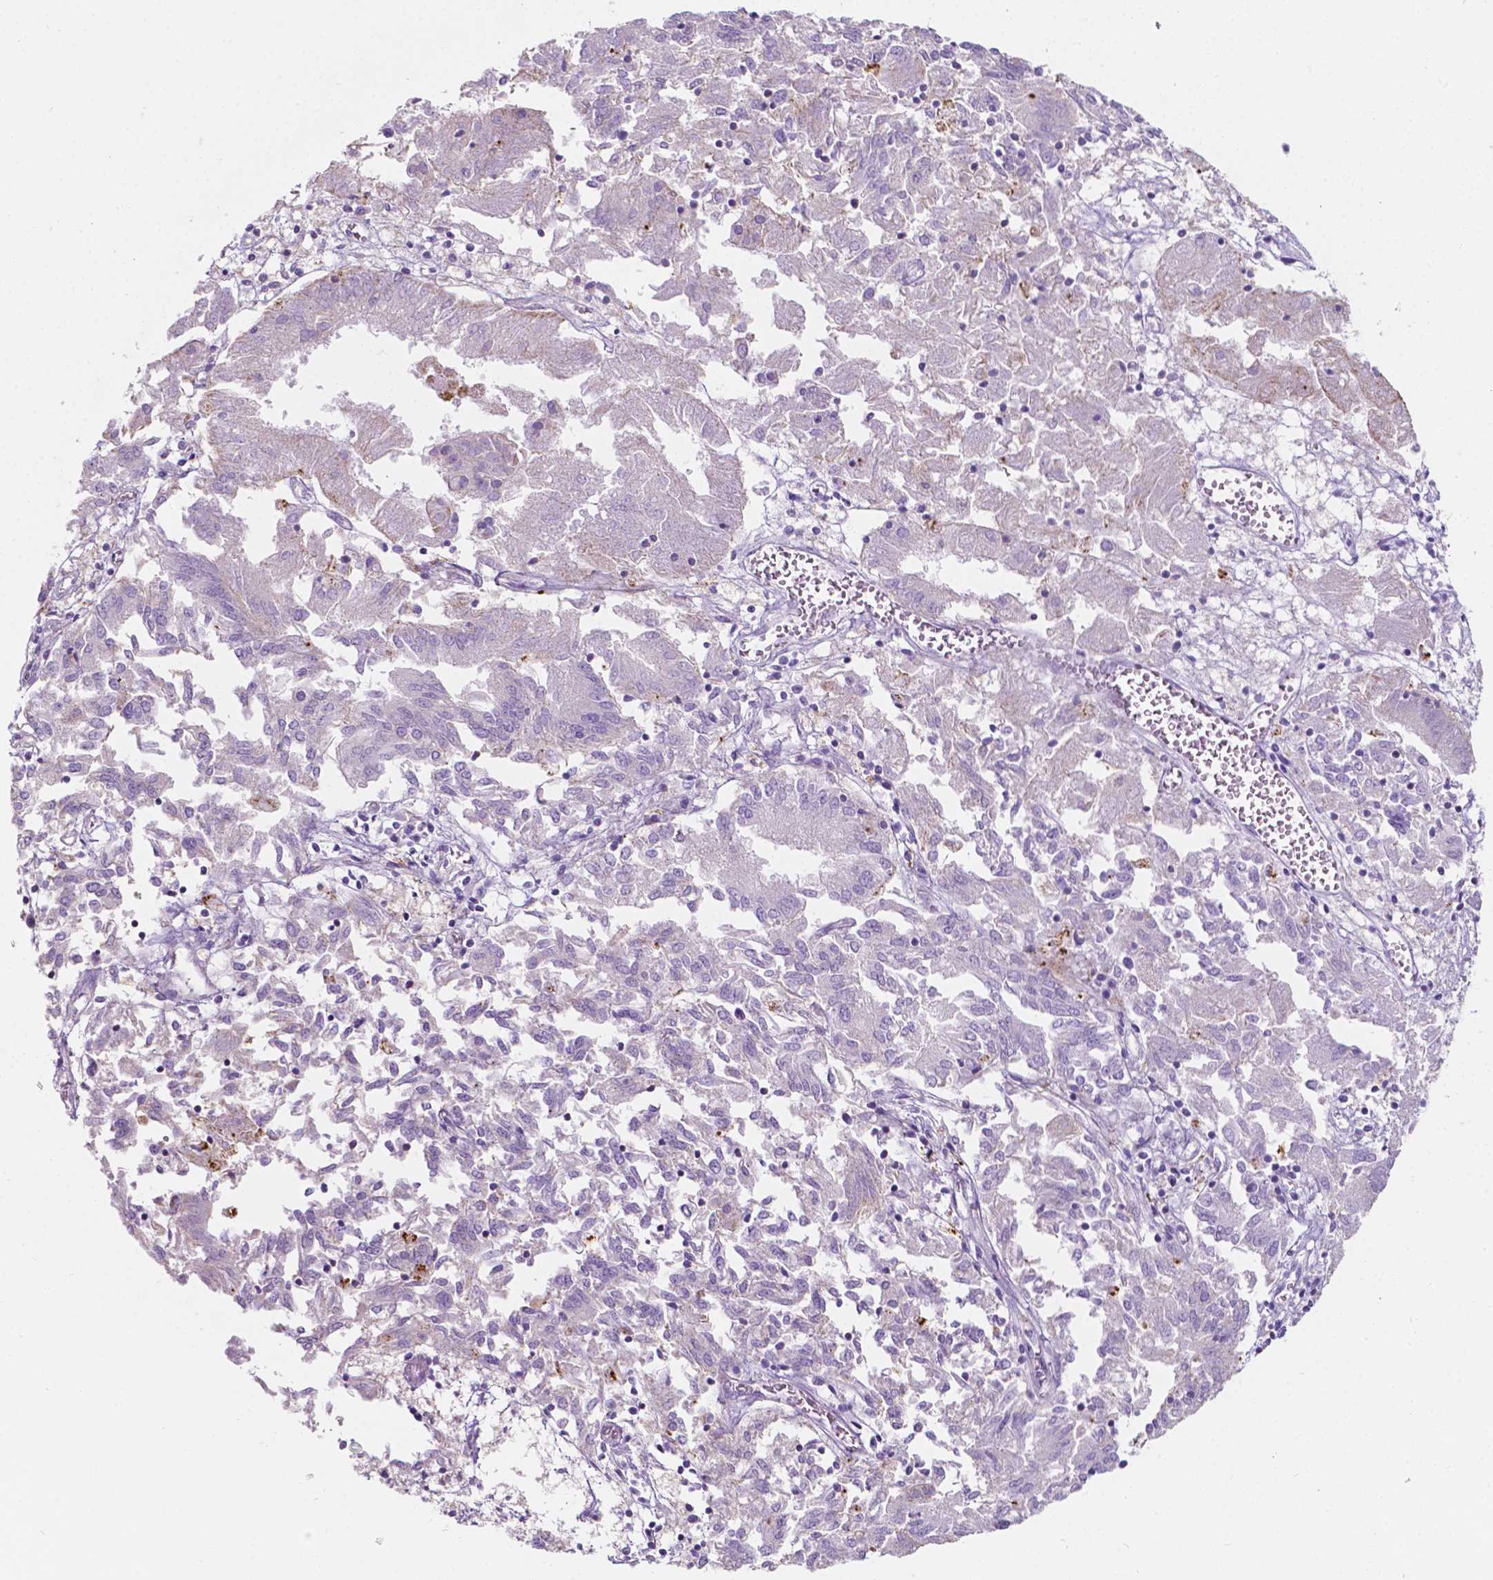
{"staining": {"intensity": "negative", "quantity": "none", "location": "none"}, "tissue": "endometrial cancer", "cell_type": "Tumor cells", "image_type": "cancer", "snomed": [{"axis": "morphology", "description": "Adenocarcinoma, NOS"}, {"axis": "topography", "description": "Endometrium"}], "caption": "Histopathology image shows no significant protein positivity in tumor cells of endometrial cancer. Brightfield microscopy of IHC stained with DAB (3,3'-diaminobenzidine) (brown) and hematoxylin (blue), captured at high magnification.", "gene": "NOS1AP", "patient": {"sex": "female", "age": 54}}